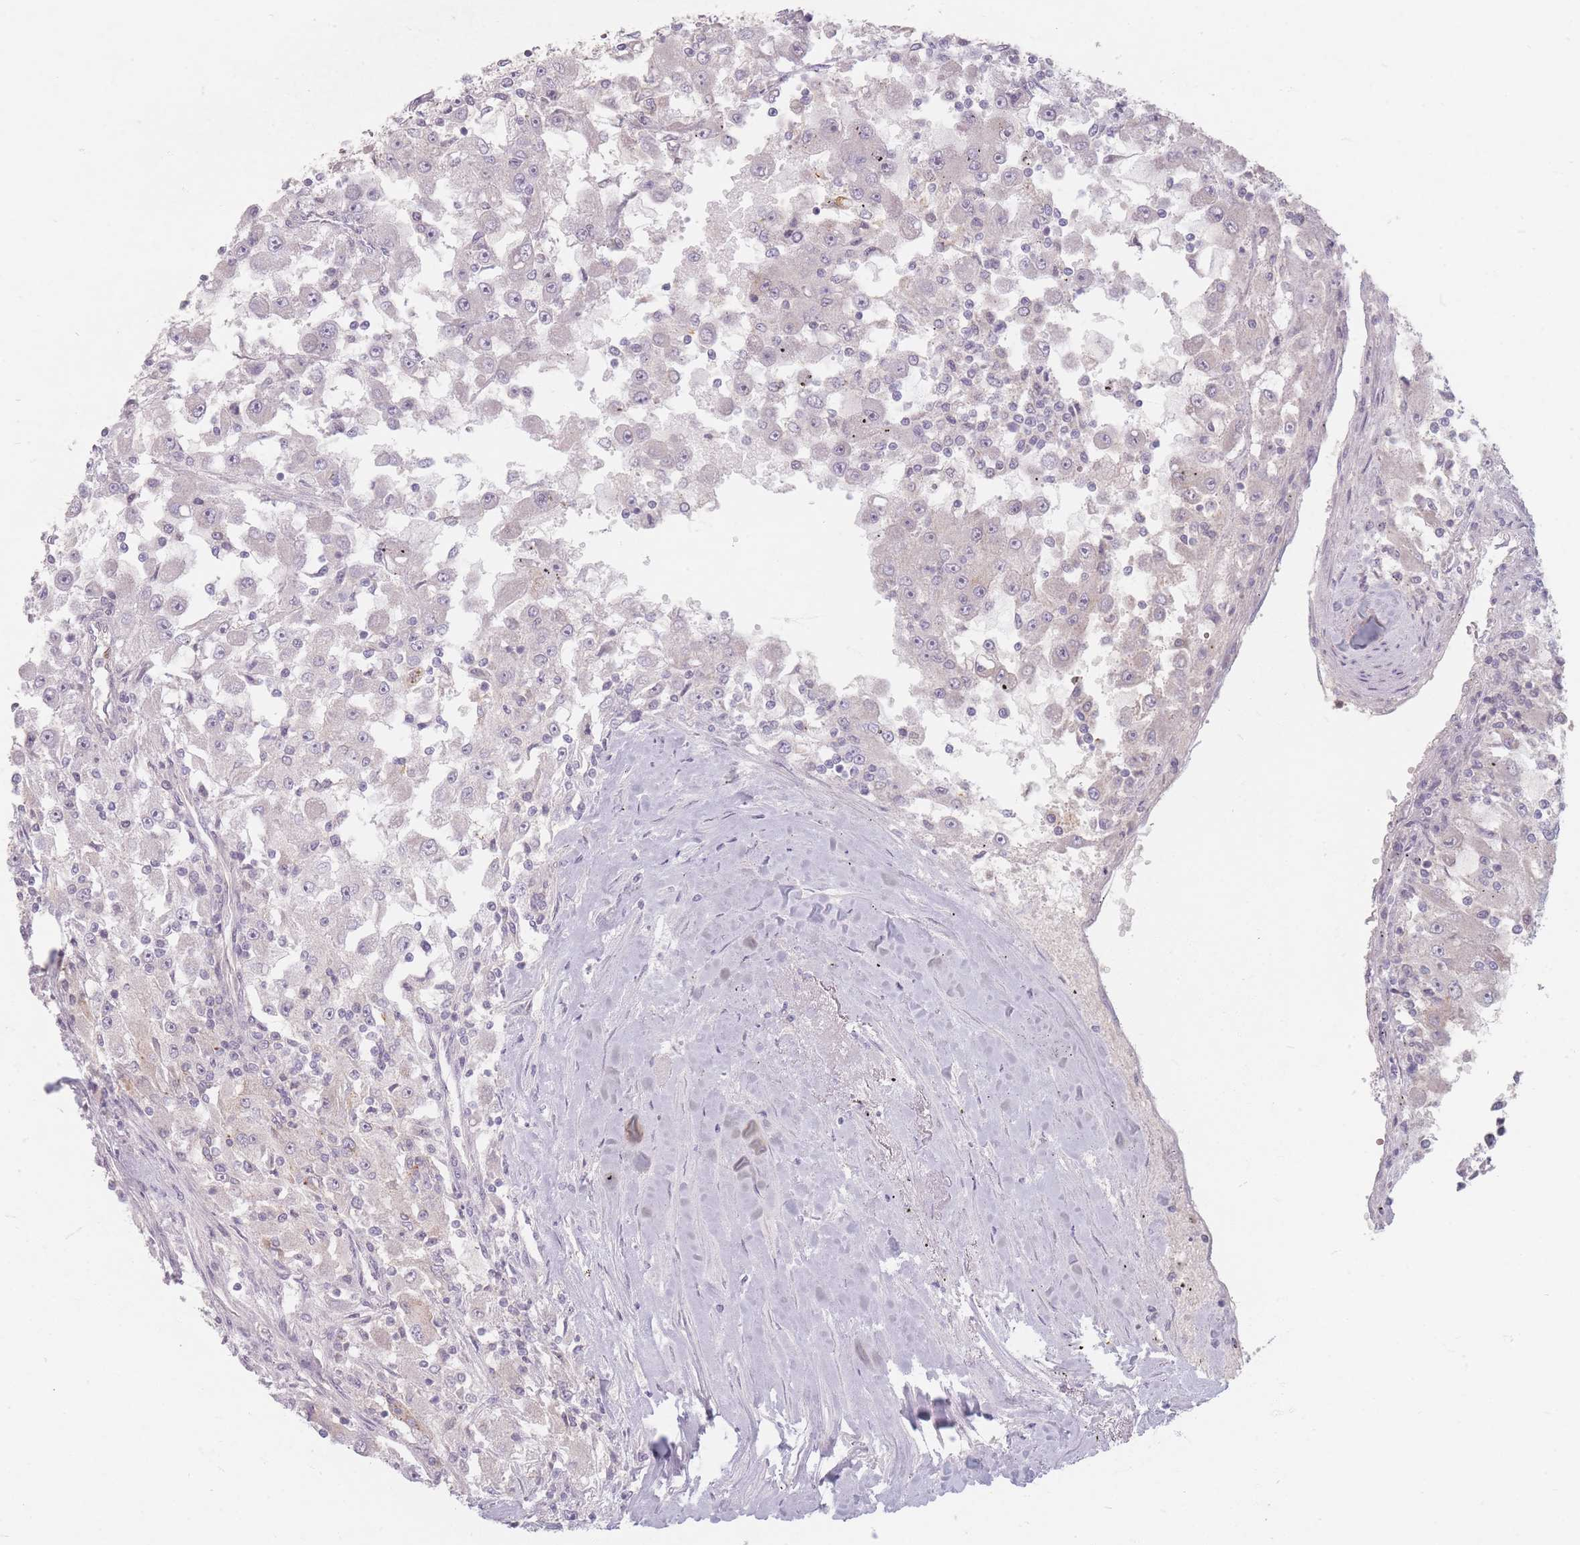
{"staining": {"intensity": "negative", "quantity": "none", "location": "none"}, "tissue": "renal cancer", "cell_type": "Tumor cells", "image_type": "cancer", "snomed": [{"axis": "morphology", "description": "Adenocarcinoma, NOS"}, {"axis": "topography", "description": "Kidney"}], "caption": "A high-resolution image shows immunohistochemistry staining of renal cancer, which demonstrates no significant expression in tumor cells.", "gene": "CHCHD7", "patient": {"sex": "female", "age": 67}}